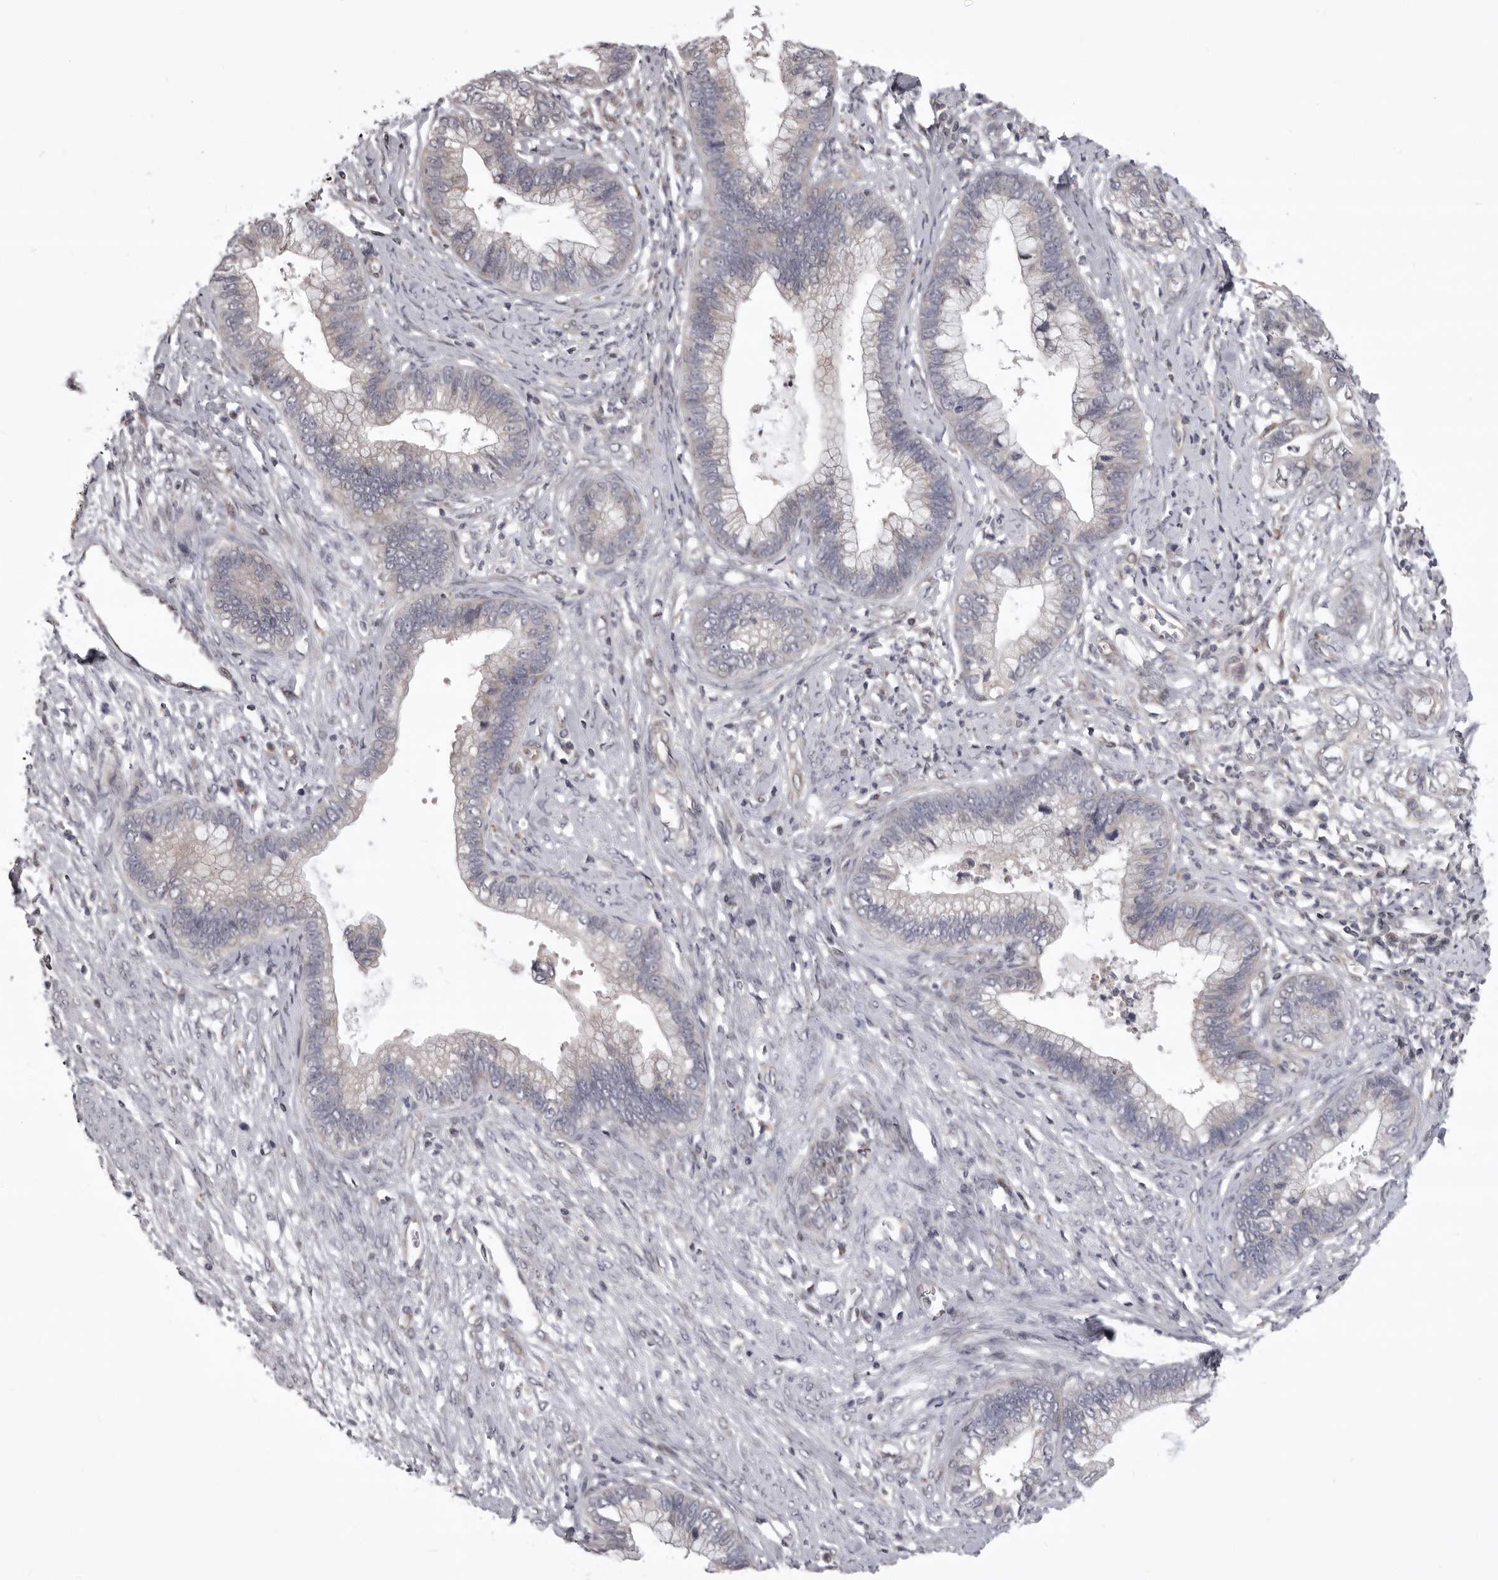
{"staining": {"intensity": "negative", "quantity": "none", "location": "none"}, "tissue": "cervical cancer", "cell_type": "Tumor cells", "image_type": "cancer", "snomed": [{"axis": "morphology", "description": "Adenocarcinoma, NOS"}, {"axis": "topography", "description": "Cervix"}], "caption": "IHC photomicrograph of cervical adenocarcinoma stained for a protein (brown), which exhibits no expression in tumor cells. (Brightfield microscopy of DAB (3,3'-diaminobenzidine) immunohistochemistry at high magnification).", "gene": "C1orf109", "patient": {"sex": "female", "age": 44}}